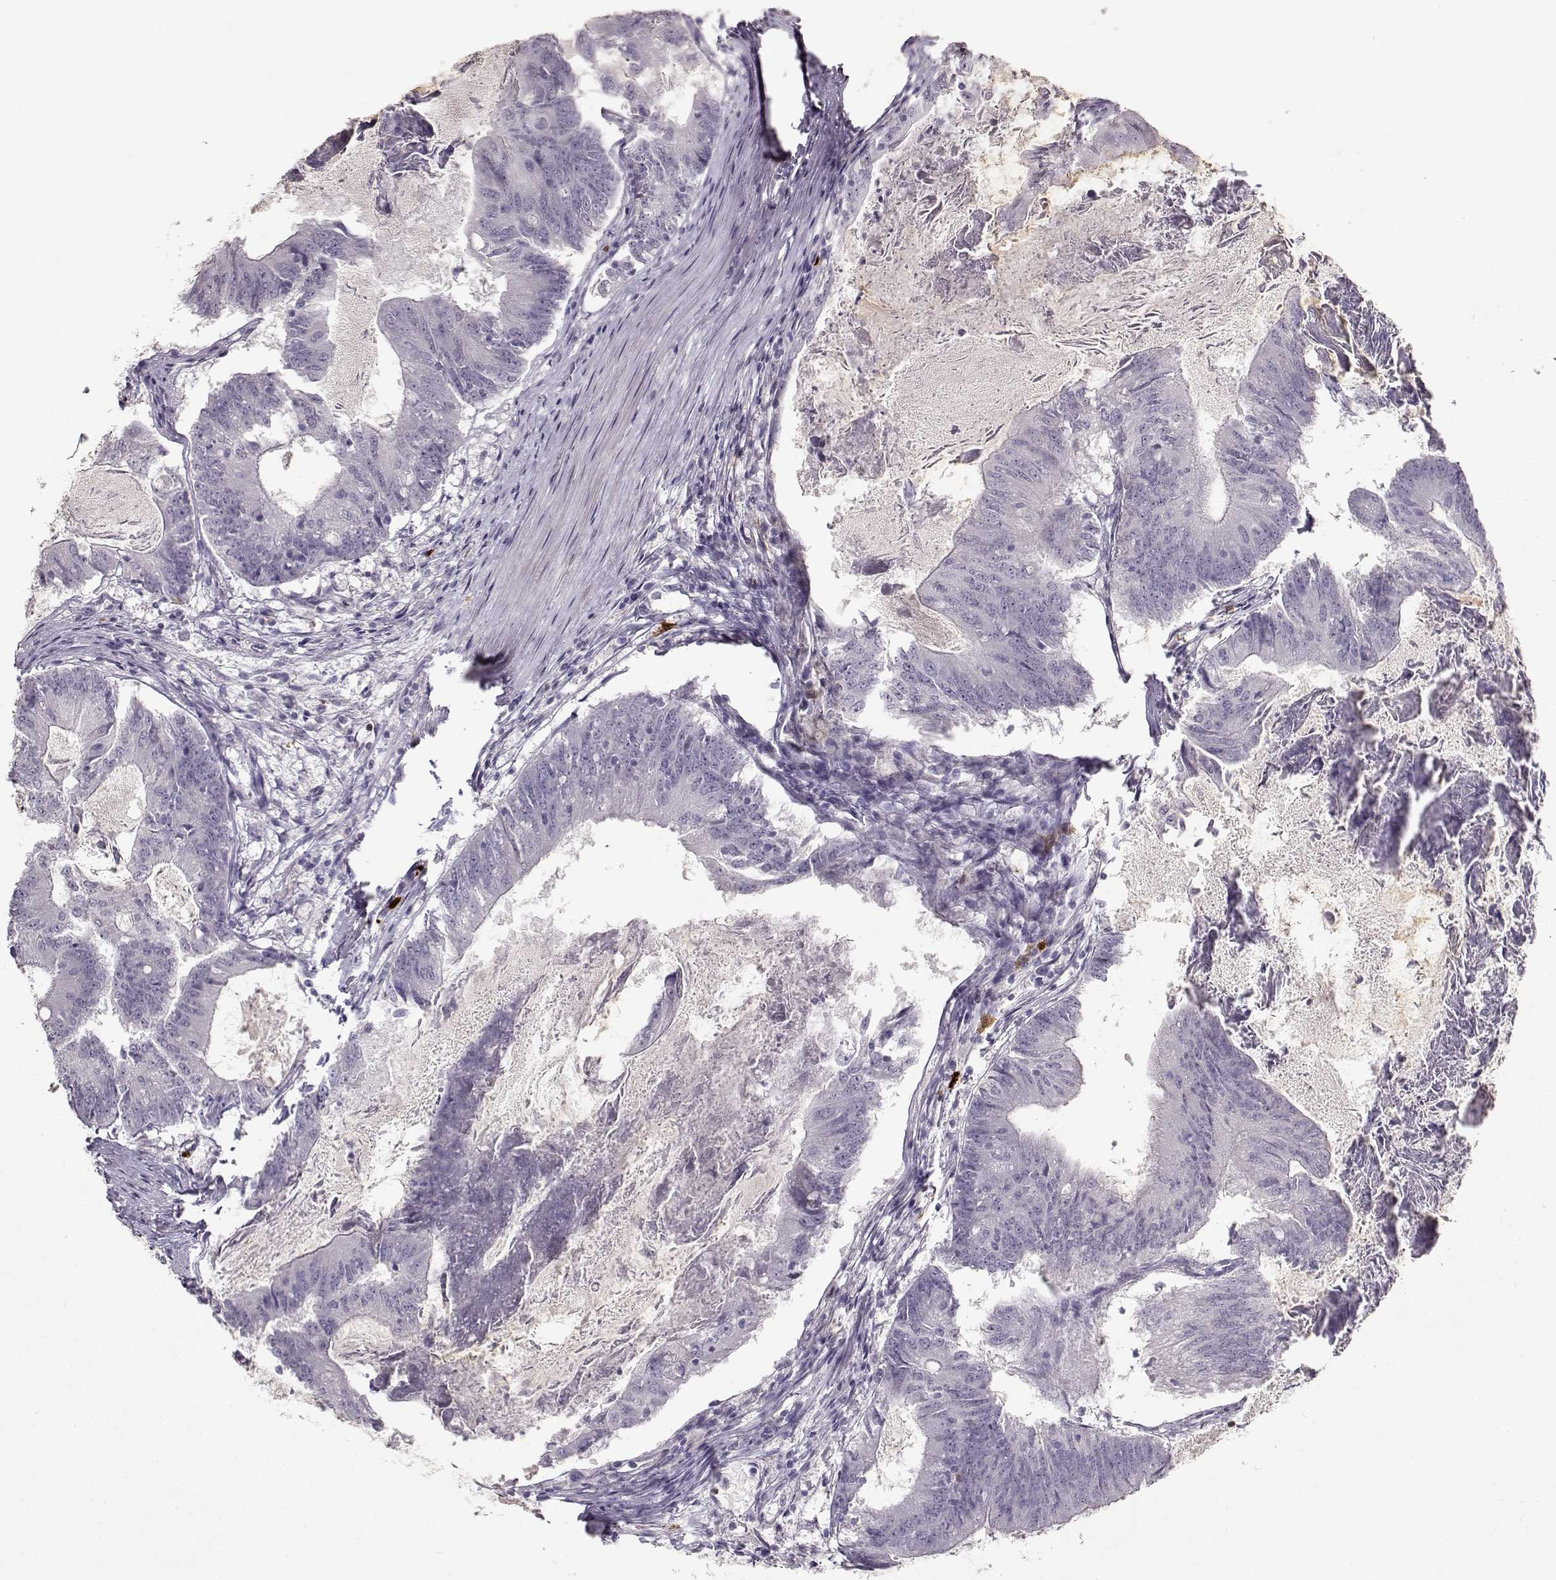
{"staining": {"intensity": "negative", "quantity": "none", "location": "none"}, "tissue": "colorectal cancer", "cell_type": "Tumor cells", "image_type": "cancer", "snomed": [{"axis": "morphology", "description": "Adenocarcinoma, NOS"}, {"axis": "topography", "description": "Colon"}], "caption": "Human colorectal cancer stained for a protein using immunohistochemistry (IHC) demonstrates no staining in tumor cells.", "gene": "S100B", "patient": {"sex": "female", "age": 70}}